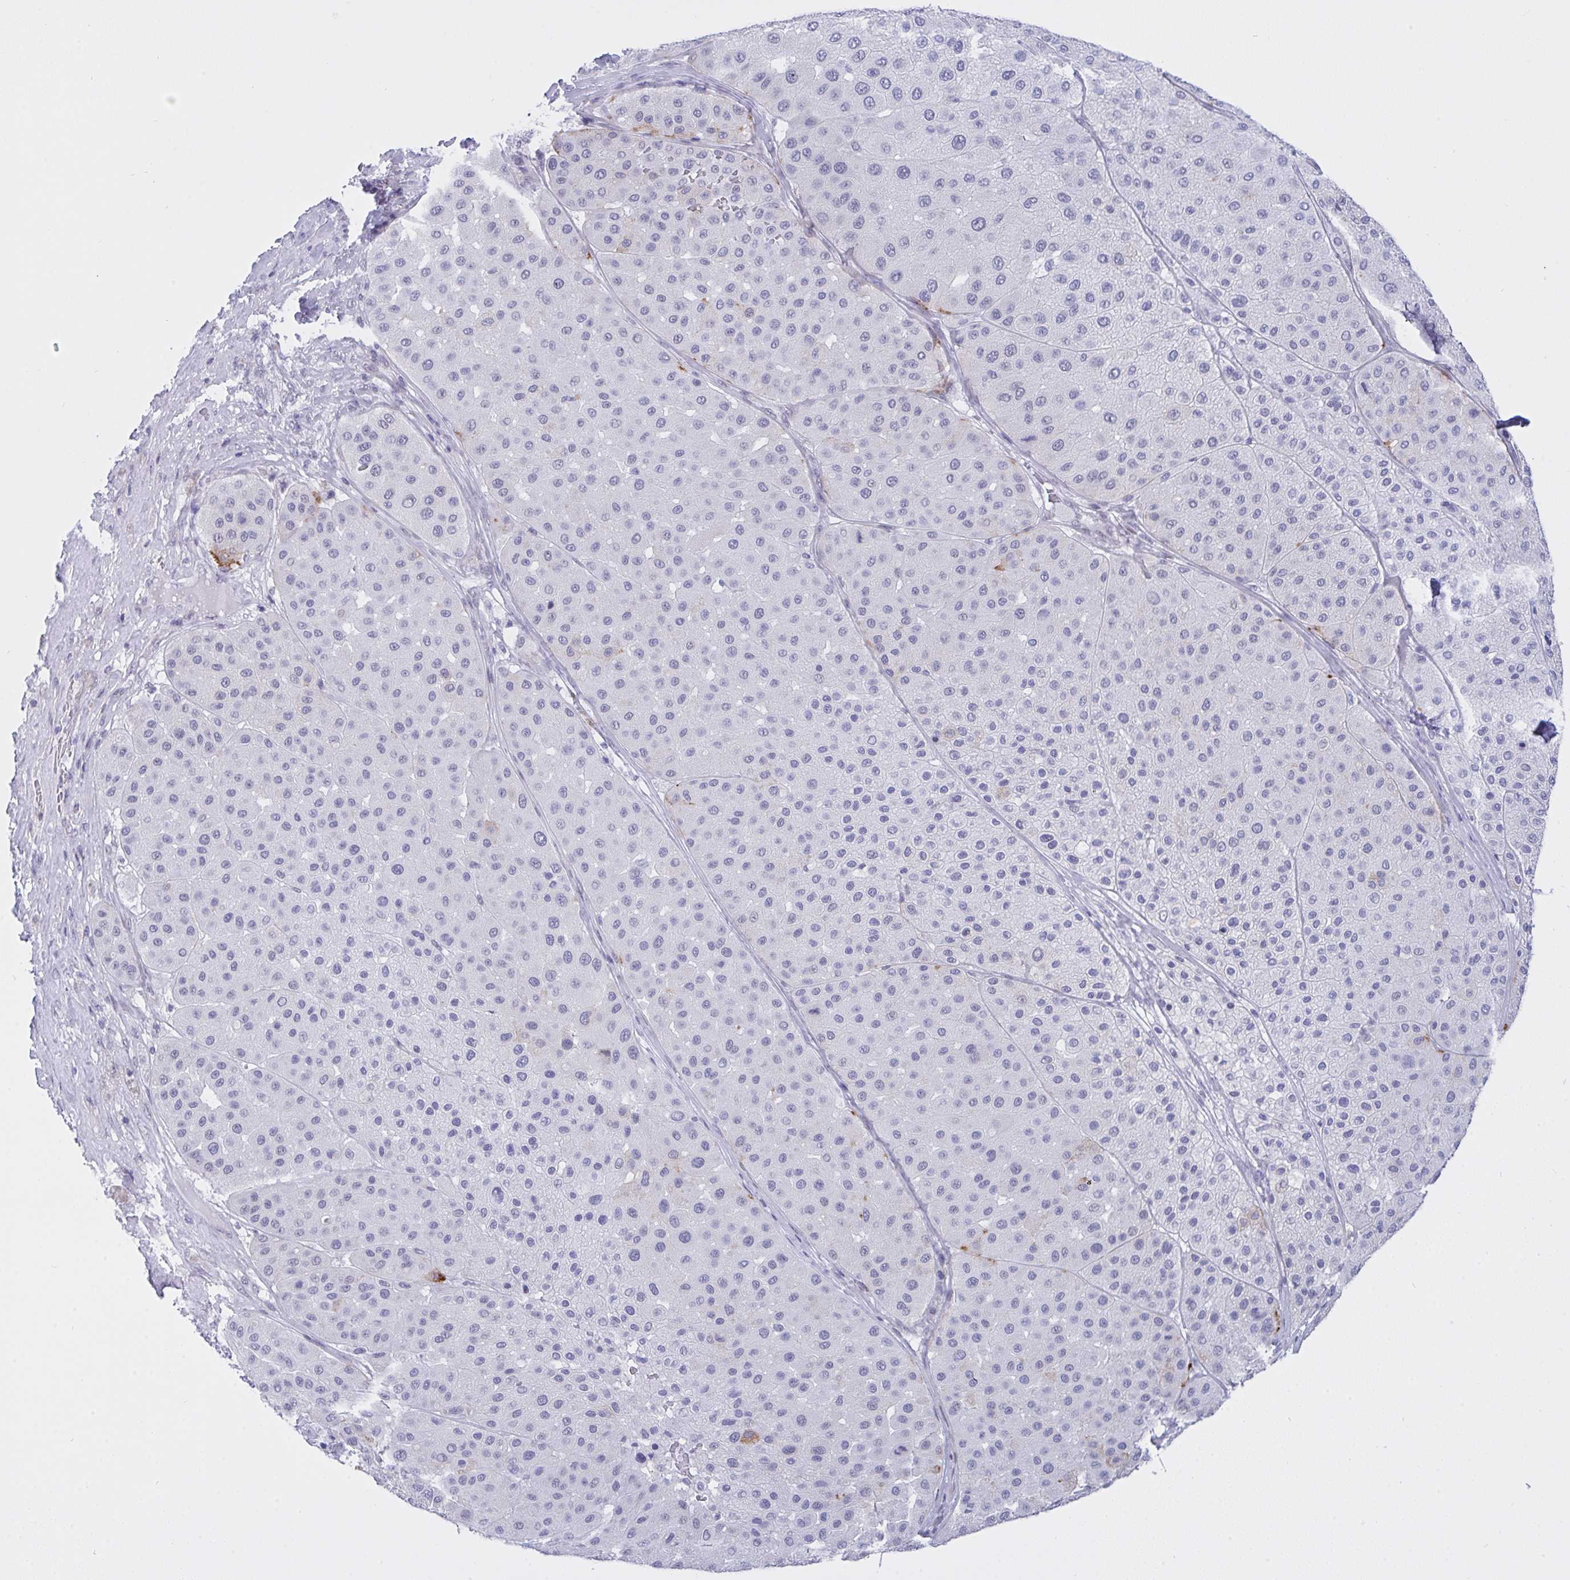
{"staining": {"intensity": "negative", "quantity": "none", "location": "none"}, "tissue": "melanoma", "cell_type": "Tumor cells", "image_type": "cancer", "snomed": [{"axis": "morphology", "description": "Malignant melanoma, Metastatic site"}, {"axis": "topography", "description": "Smooth muscle"}], "caption": "A high-resolution image shows IHC staining of melanoma, which exhibits no significant positivity in tumor cells.", "gene": "FBXL22", "patient": {"sex": "male", "age": 41}}